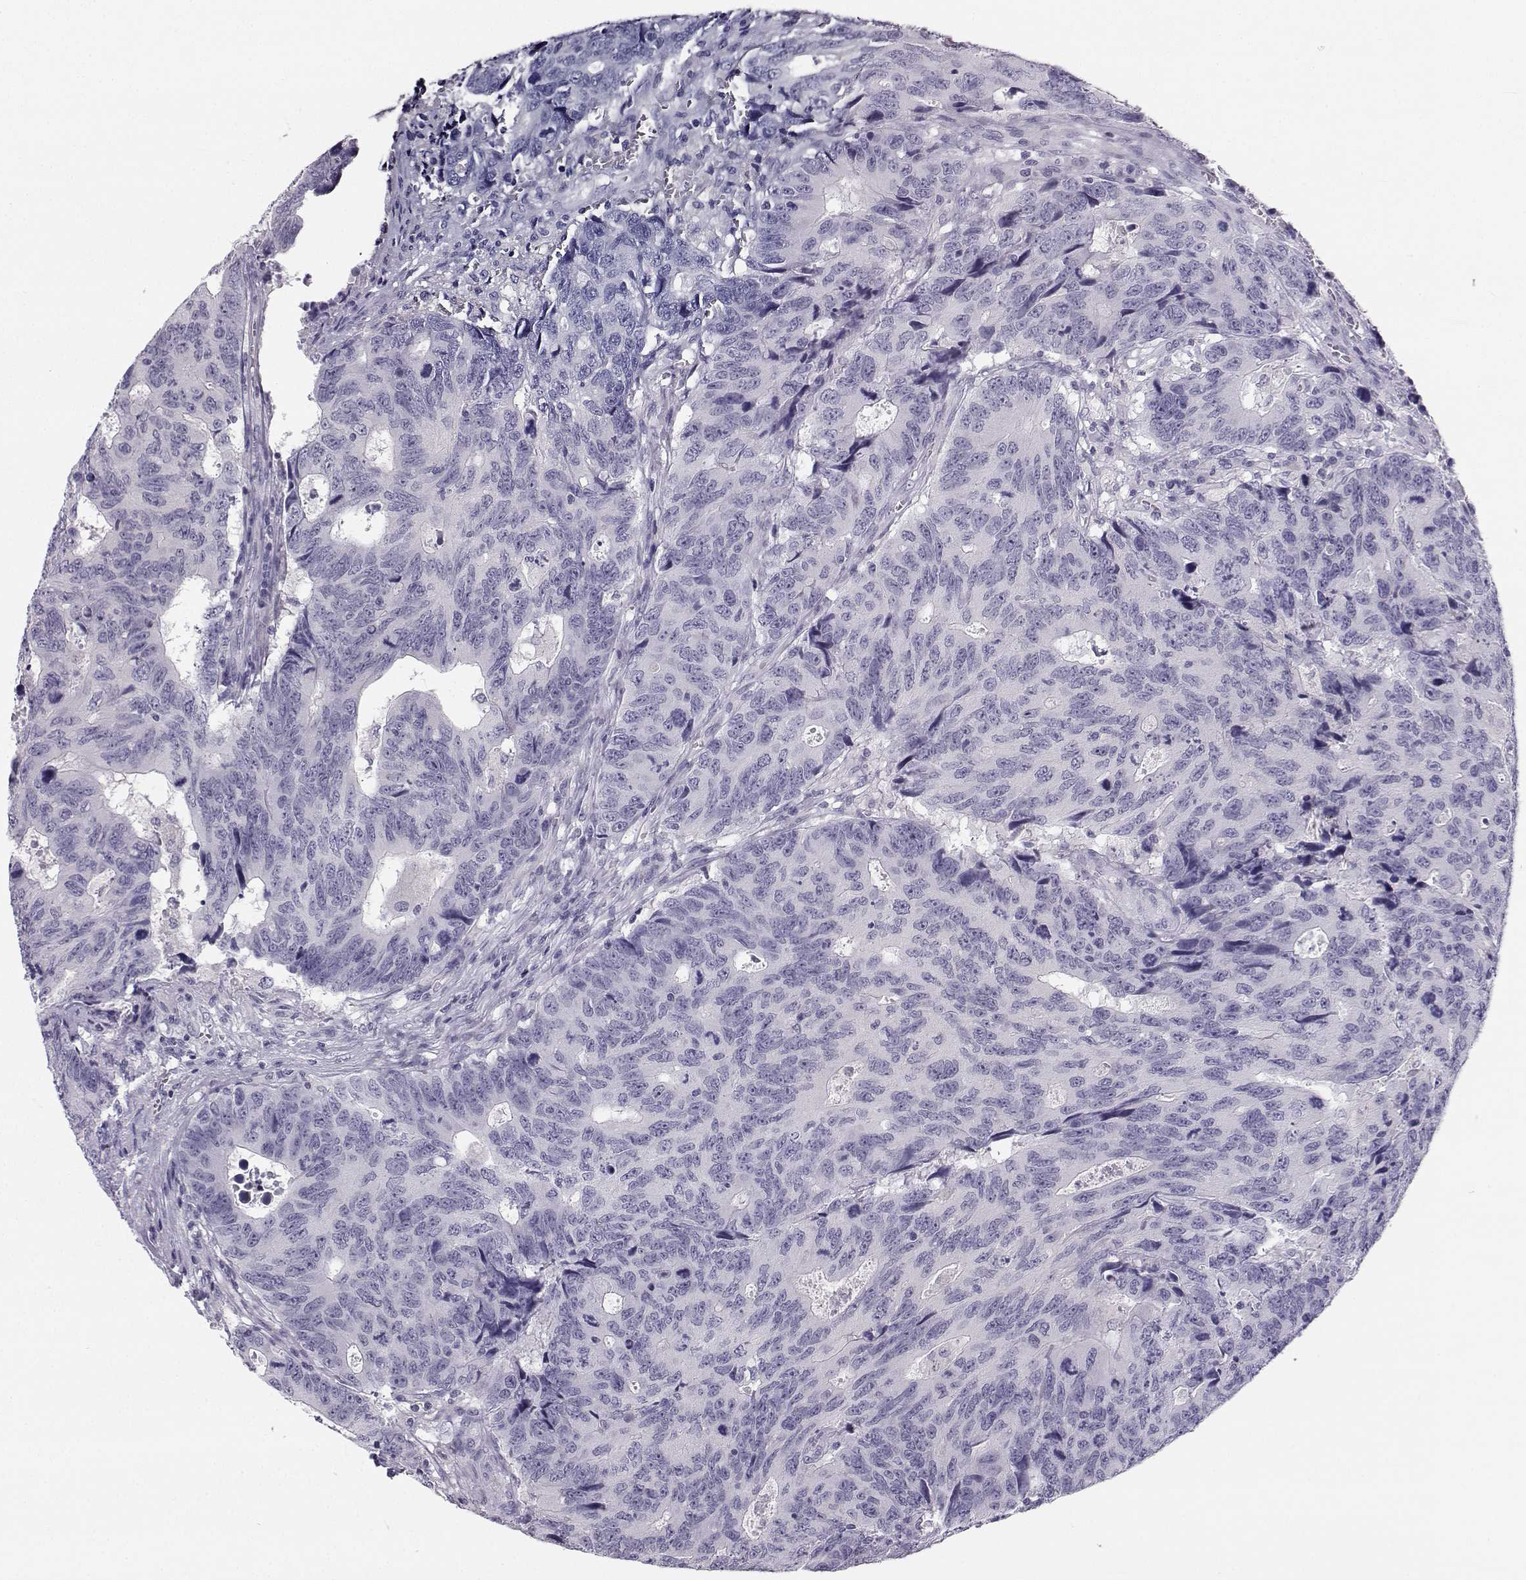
{"staining": {"intensity": "negative", "quantity": "none", "location": "none"}, "tissue": "colorectal cancer", "cell_type": "Tumor cells", "image_type": "cancer", "snomed": [{"axis": "morphology", "description": "Adenocarcinoma, NOS"}, {"axis": "topography", "description": "Colon"}], "caption": "There is no significant expression in tumor cells of adenocarcinoma (colorectal).", "gene": "SYCE1", "patient": {"sex": "female", "age": 77}}